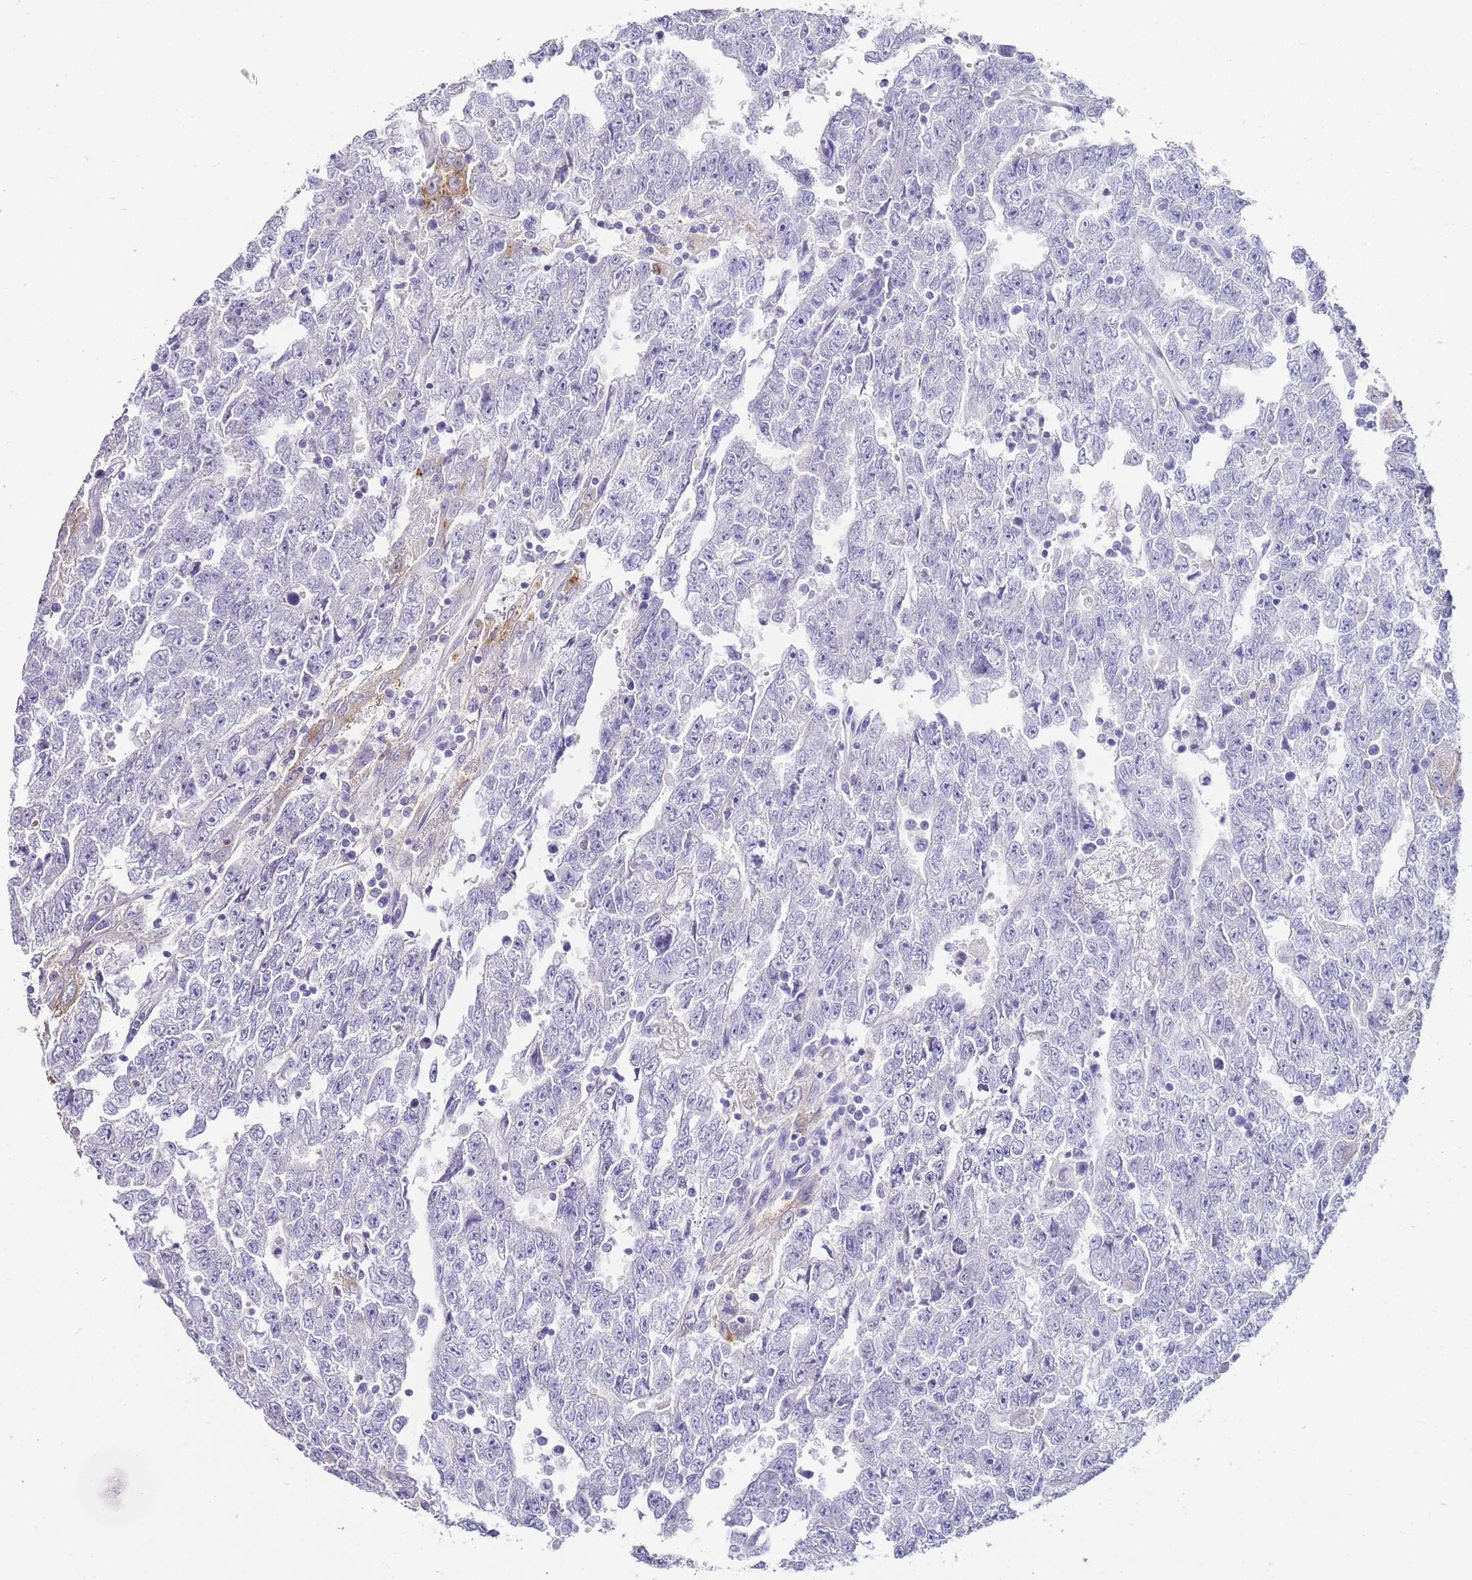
{"staining": {"intensity": "negative", "quantity": "none", "location": "none"}, "tissue": "testis cancer", "cell_type": "Tumor cells", "image_type": "cancer", "snomed": [{"axis": "morphology", "description": "Carcinoma, Embryonal, NOS"}, {"axis": "topography", "description": "Testis"}], "caption": "This is an immunohistochemistry photomicrograph of human testis cancer. There is no staining in tumor cells.", "gene": "DPP4", "patient": {"sex": "male", "age": 25}}